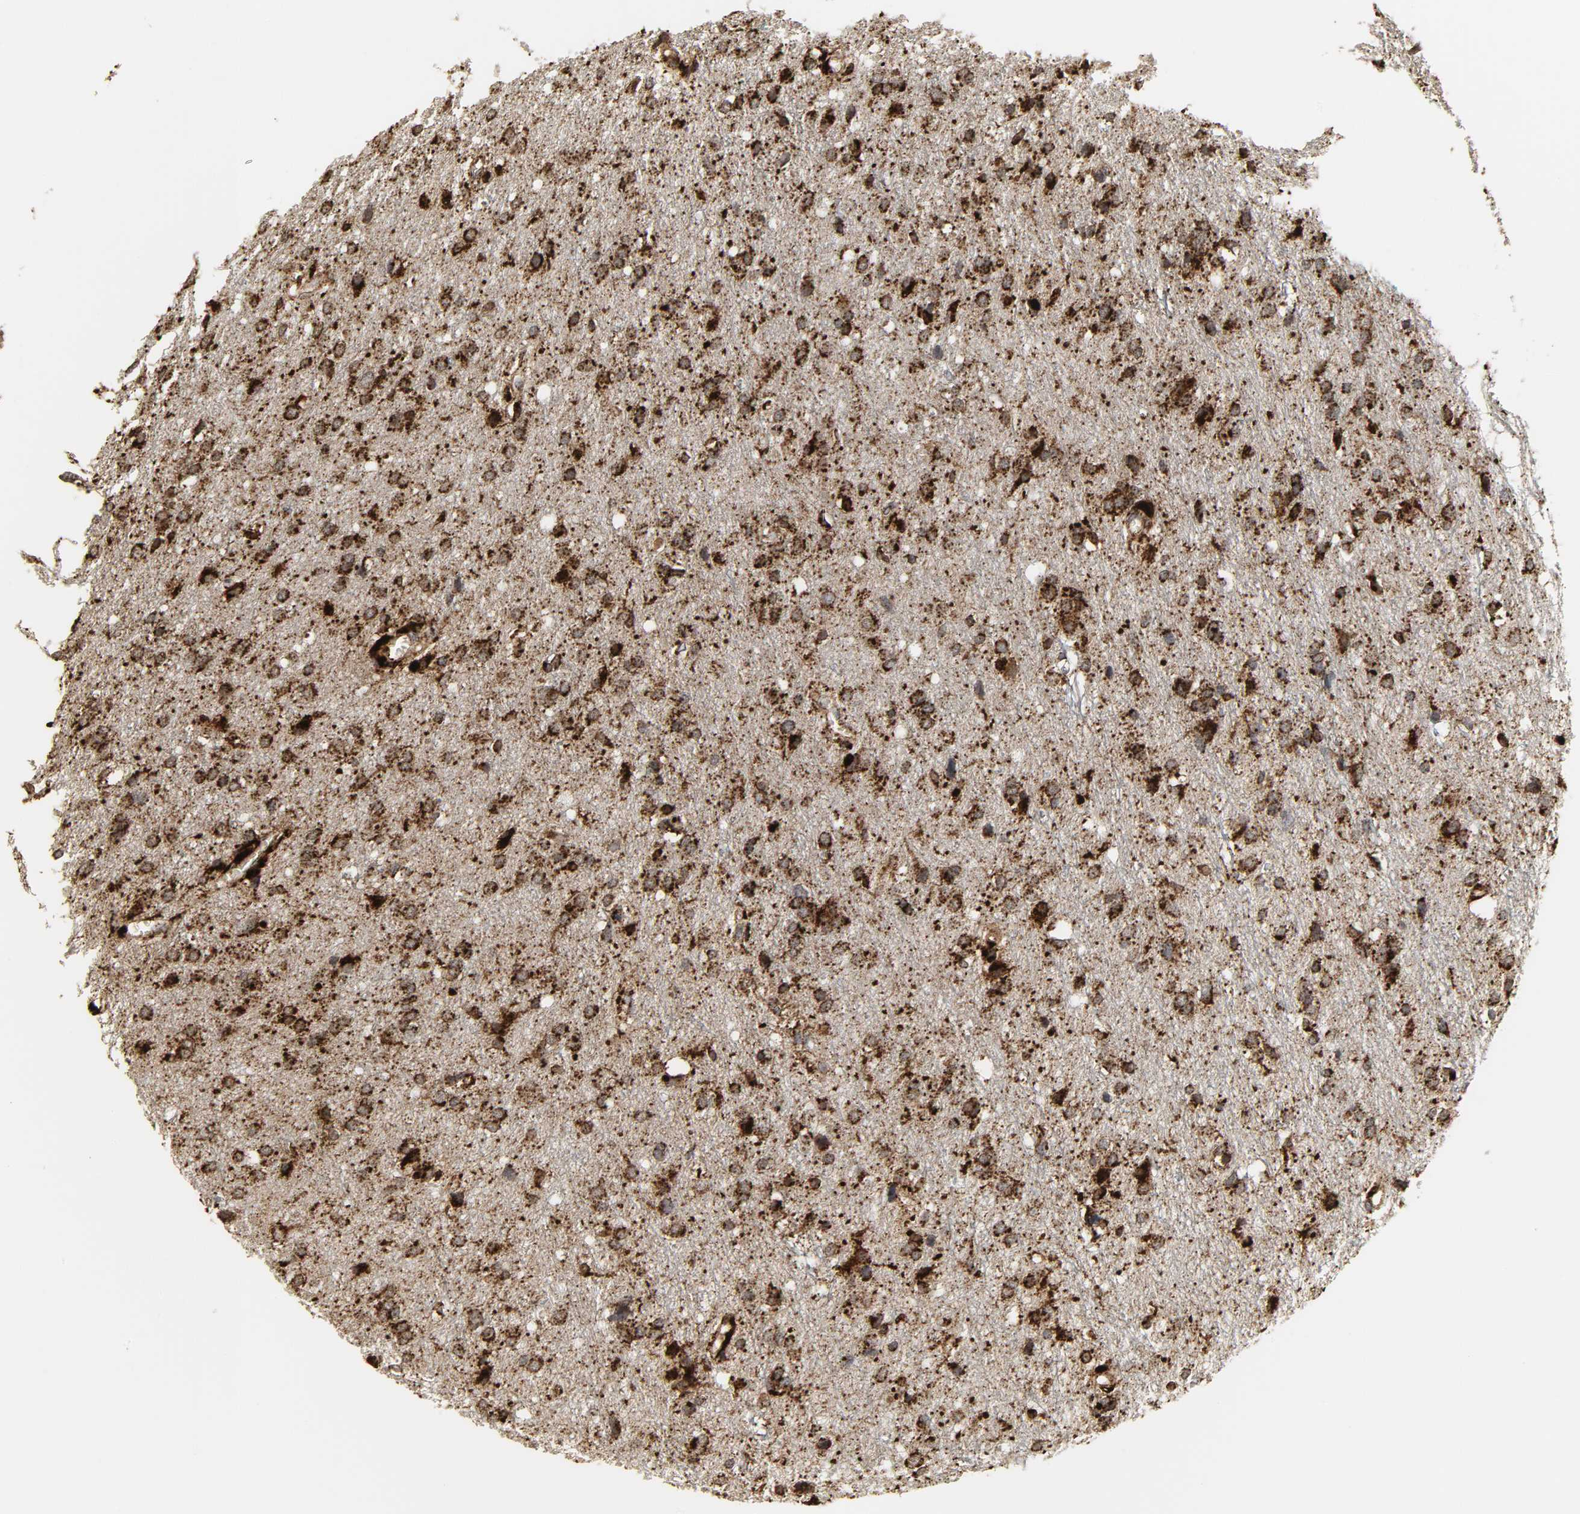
{"staining": {"intensity": "strong", "quantity": ">75%", "location": "cytoplasmic/membranous"}, "tissue": "glioma", "cell_type": "Tumor cells", "image_type": "cancer", "snomed": [{"axis": "morphology", "description": "Glioma, malignant, High grade"}, {"axis": "topography", "description": "Brain"}], "caption": "Immunohistochemical staining of human glioma shows high levels of strong cytoplasmic/membranous protein expression in approximately >75% of tumor cells.", "gene": "PSAP", "patient": {"sex": "female", "age": 59}}